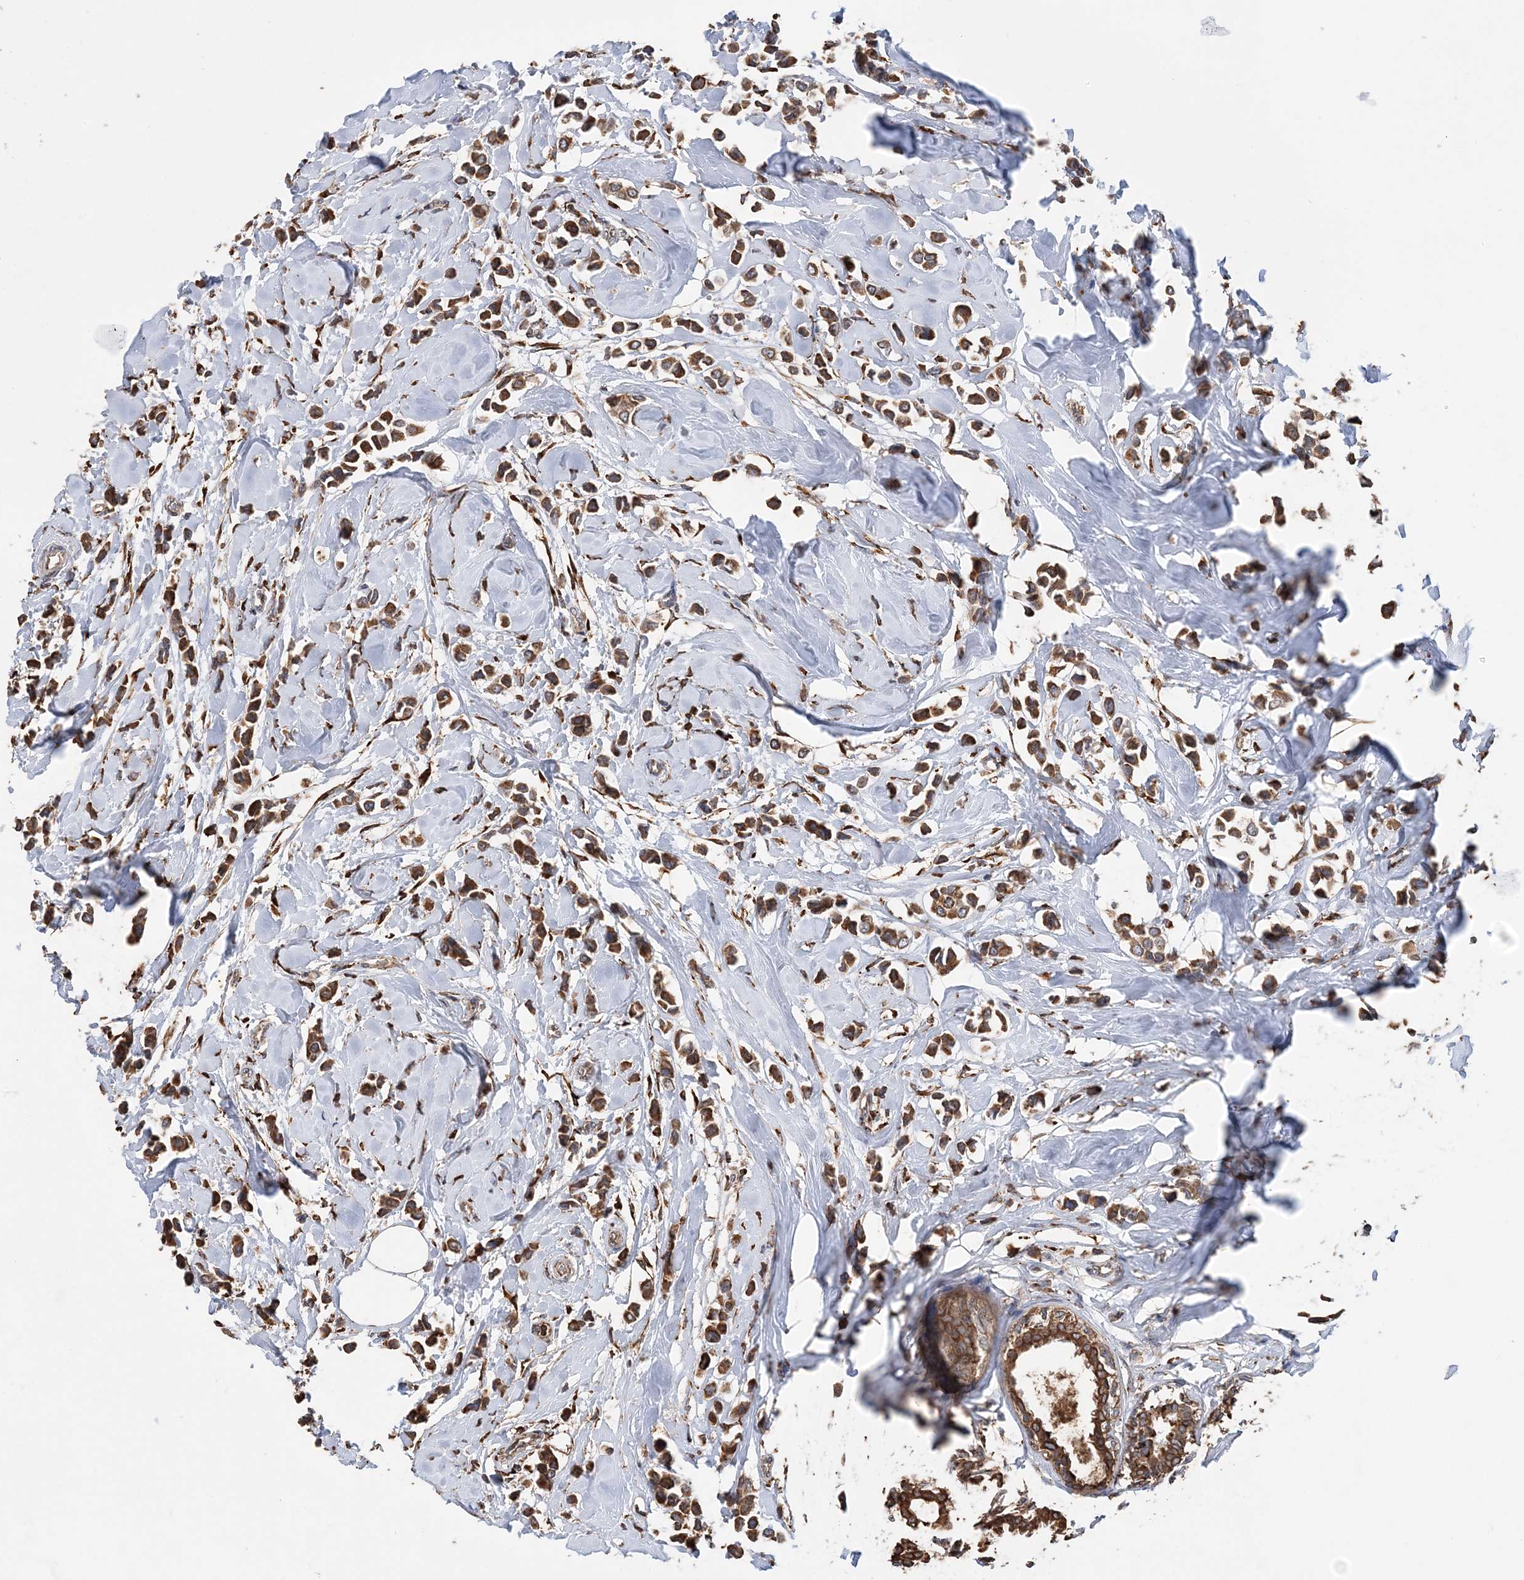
{"staining": {"intensity": "moderate", "quantity": ">75%", "location": "cytoplasmic/membranous"}, "tissue": "breast cancer", "cell_type": "Tumor cells", "image_type": "cancer", "snomed": [{"axis": "morphology", "description": "Lobular carcinoma"}, {"axis": "topography", "description": "Breast"}], "caption": "Lobular carcinoma (breast) stained for a protein (brown) reveals moderate cytoplasmic/membranous positive staining in approximately >75% of tumor cells.", "gene": "WDR12", "patient": {"sex": "female", "age": 51}}